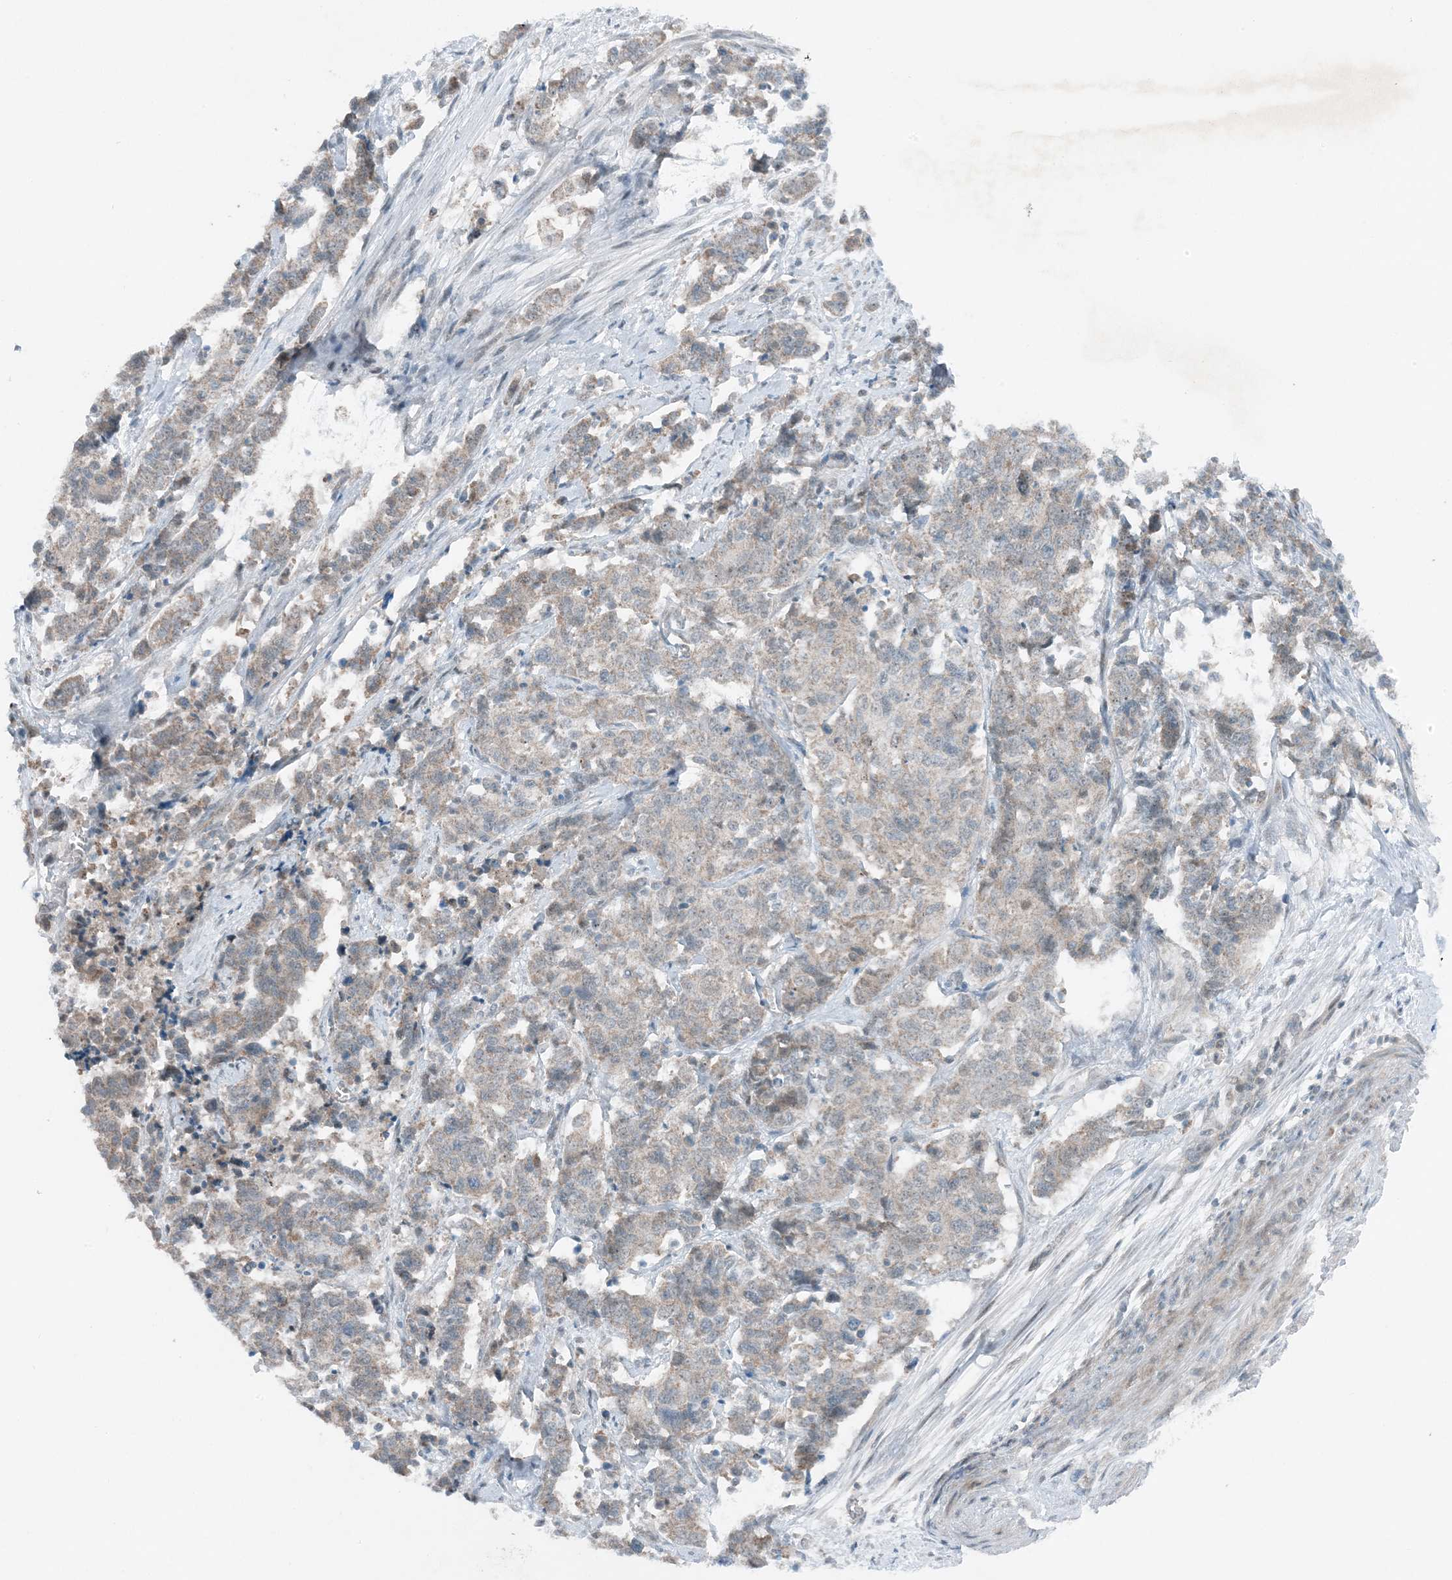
{"staining": {"intensity": "weak", "quantity": "<25%", "location": "cytoplasmic/membranous"}, "tissue": "cervical cancer", "cell_type": "Tumor cells", "image_type": "cancer", "snomed": [{"axis": "morphology", "description": "Normal tissue, NOS"}, {"axis": "morphology", "description": "Squamous cell carcinoma, NOS"}, {"axis": "topography", "description": "Cervix"}], "caption": "Immunohistochemical staining of human cervical cancer reveals no significant positivity in tumor cells.", "gene": "MITD1", "patient": {"sex": "female", "age": 35}}